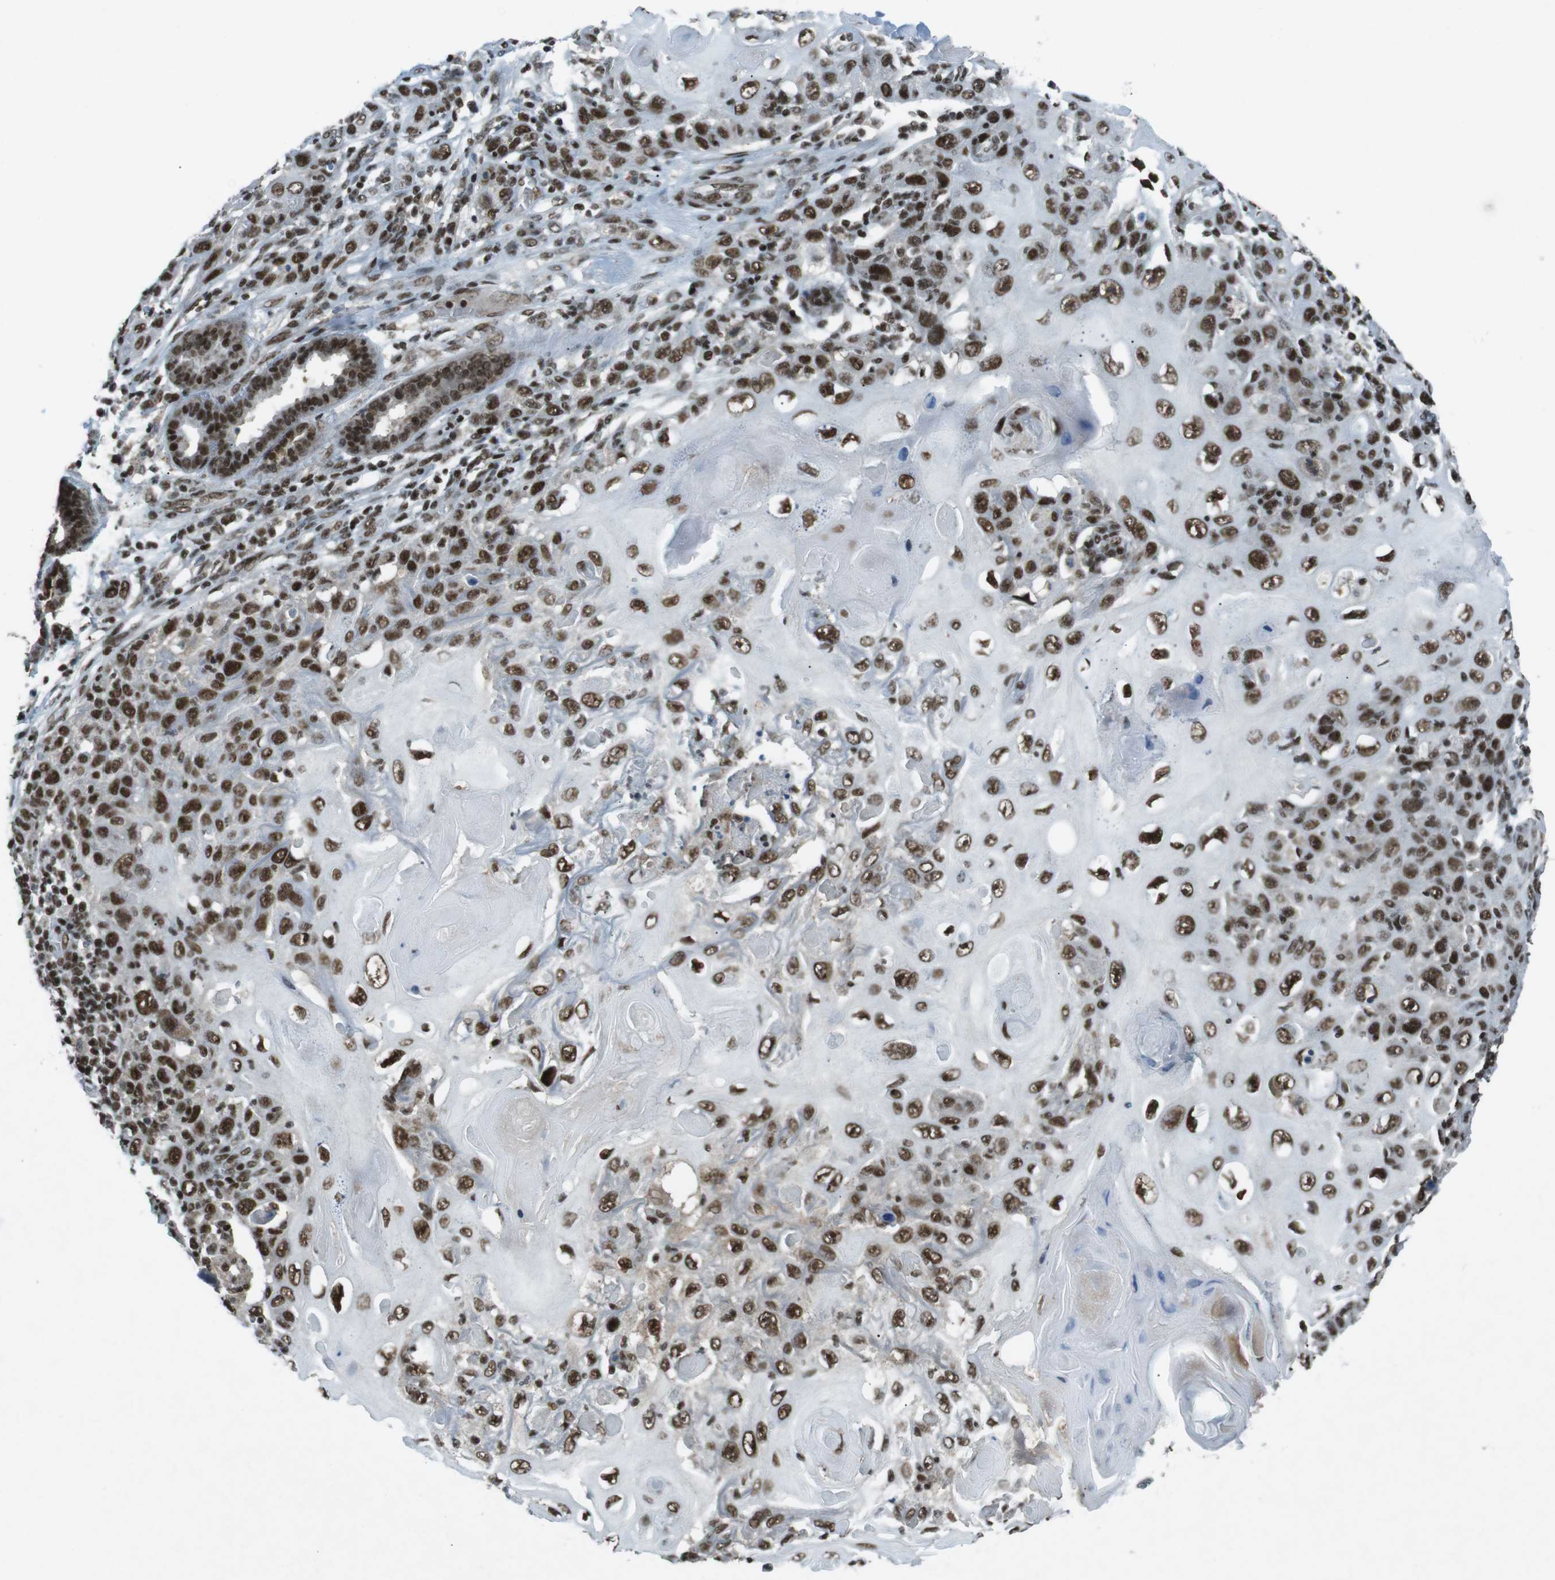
{"staining": {"intensity": "strong", "quantity": ">75%", "location": "nuclear"}, "tissue": "skin cancer", "cell_type": "Tumor cells", "image_type": "cancer", "snomed": [{"axis": "morphology", "description": "Squamous cell carcinoma, NOS"}, {"axis": "topography", "description": "Skin"}], "caption": "IHC of human skin cancer (squamous cell carcinoma) demonstrates high levels of strong nuclear positivity in about >75% of tumor cells.", "gene": "TAF1", "patient": {"sex": "female", "age": 88}}